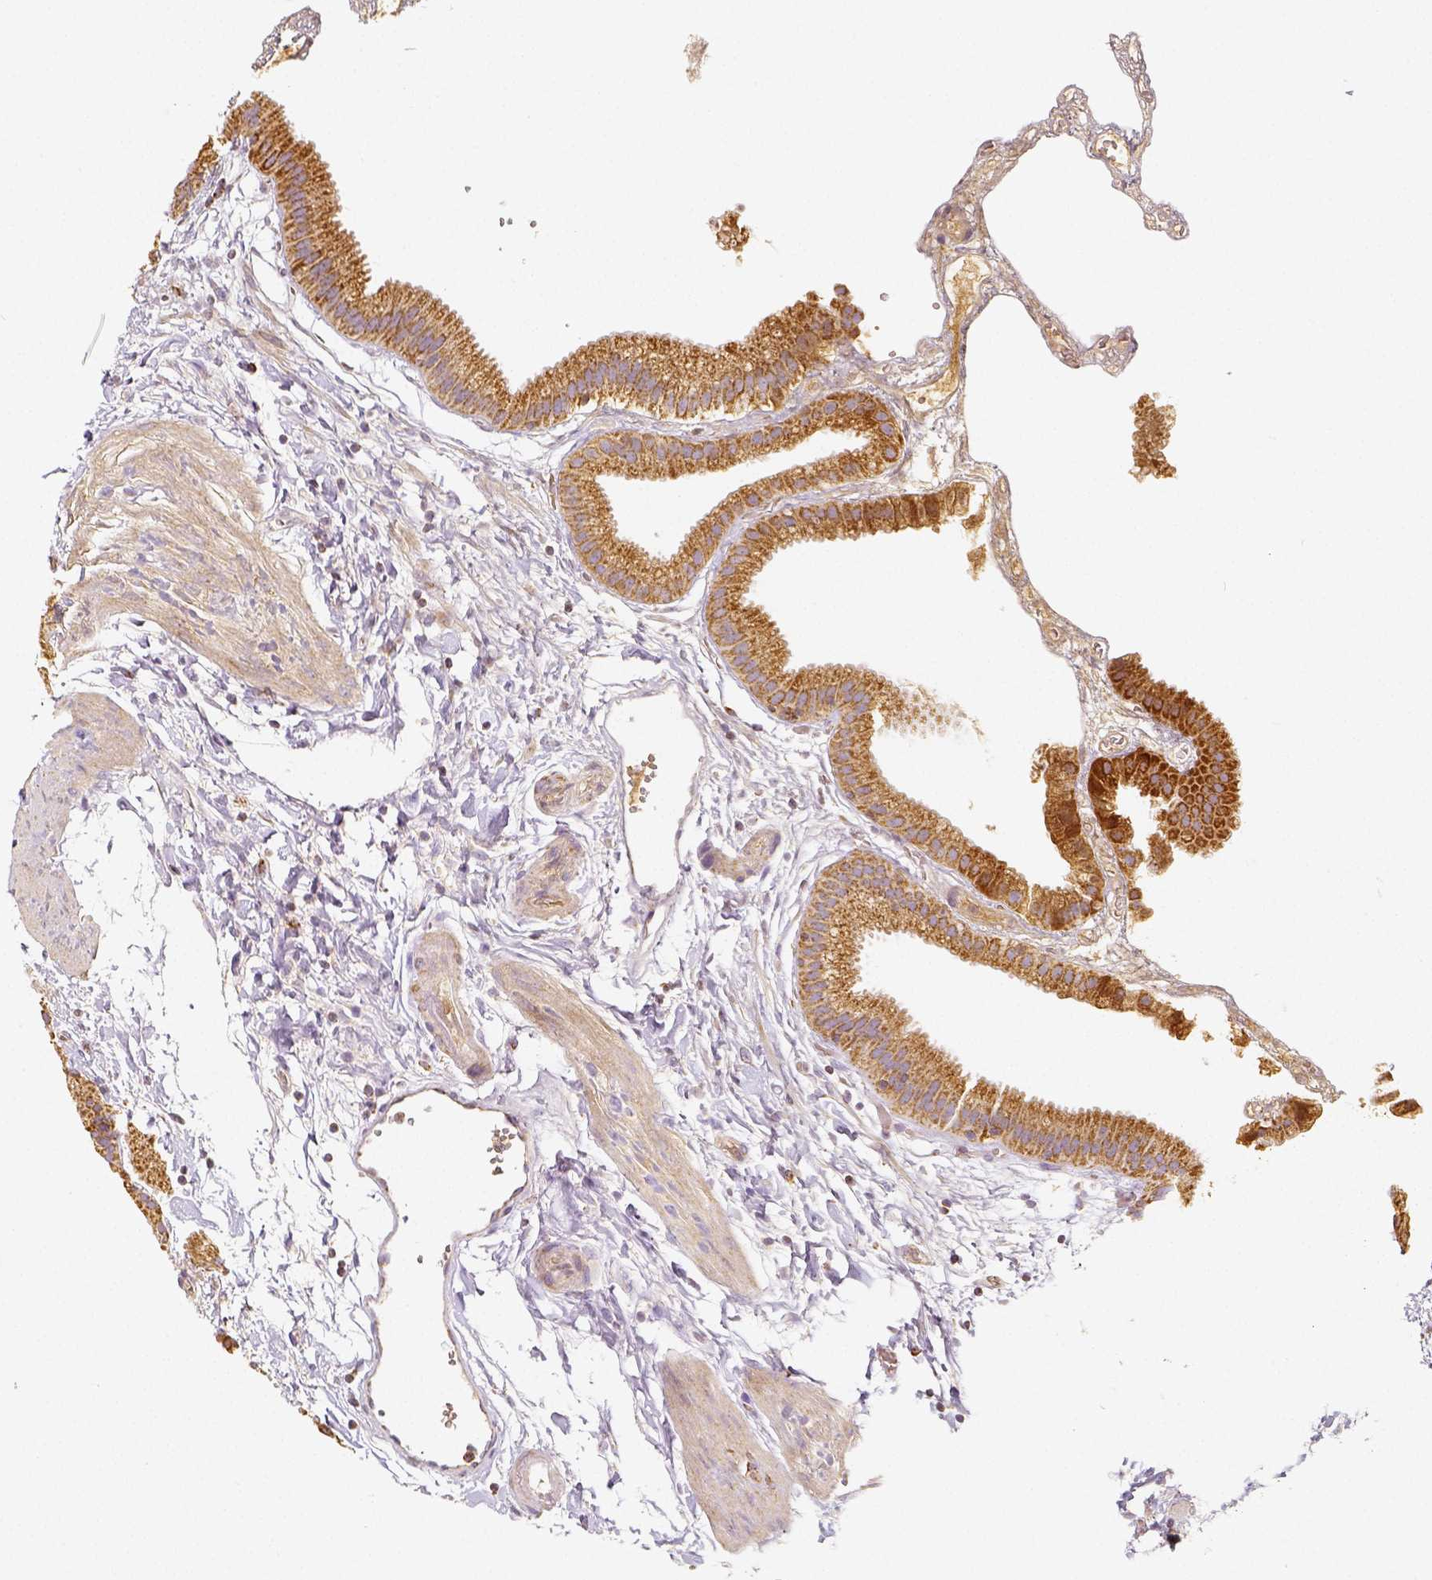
{"staining": {"intensity": "moderate", "quantity": ">75%", "location": "cytoplasmic/membranous"}, "tissue": "gallbladder", "cell_type": "Glandular cells", "image_type": "normal", "snomed": [{"axis": "morphology", "description": "Normal tissue, NOS"}, {"axis": "topography", "description": "Gallbladder"}], "caption": "A medium amount of moderate cytoplasmic/membranous positivity is appreciated in approximately >75% of glandular cells in normal gallbladder.", "gene": "PGAM5", "patient": {"sex": "female", "age": 63}}